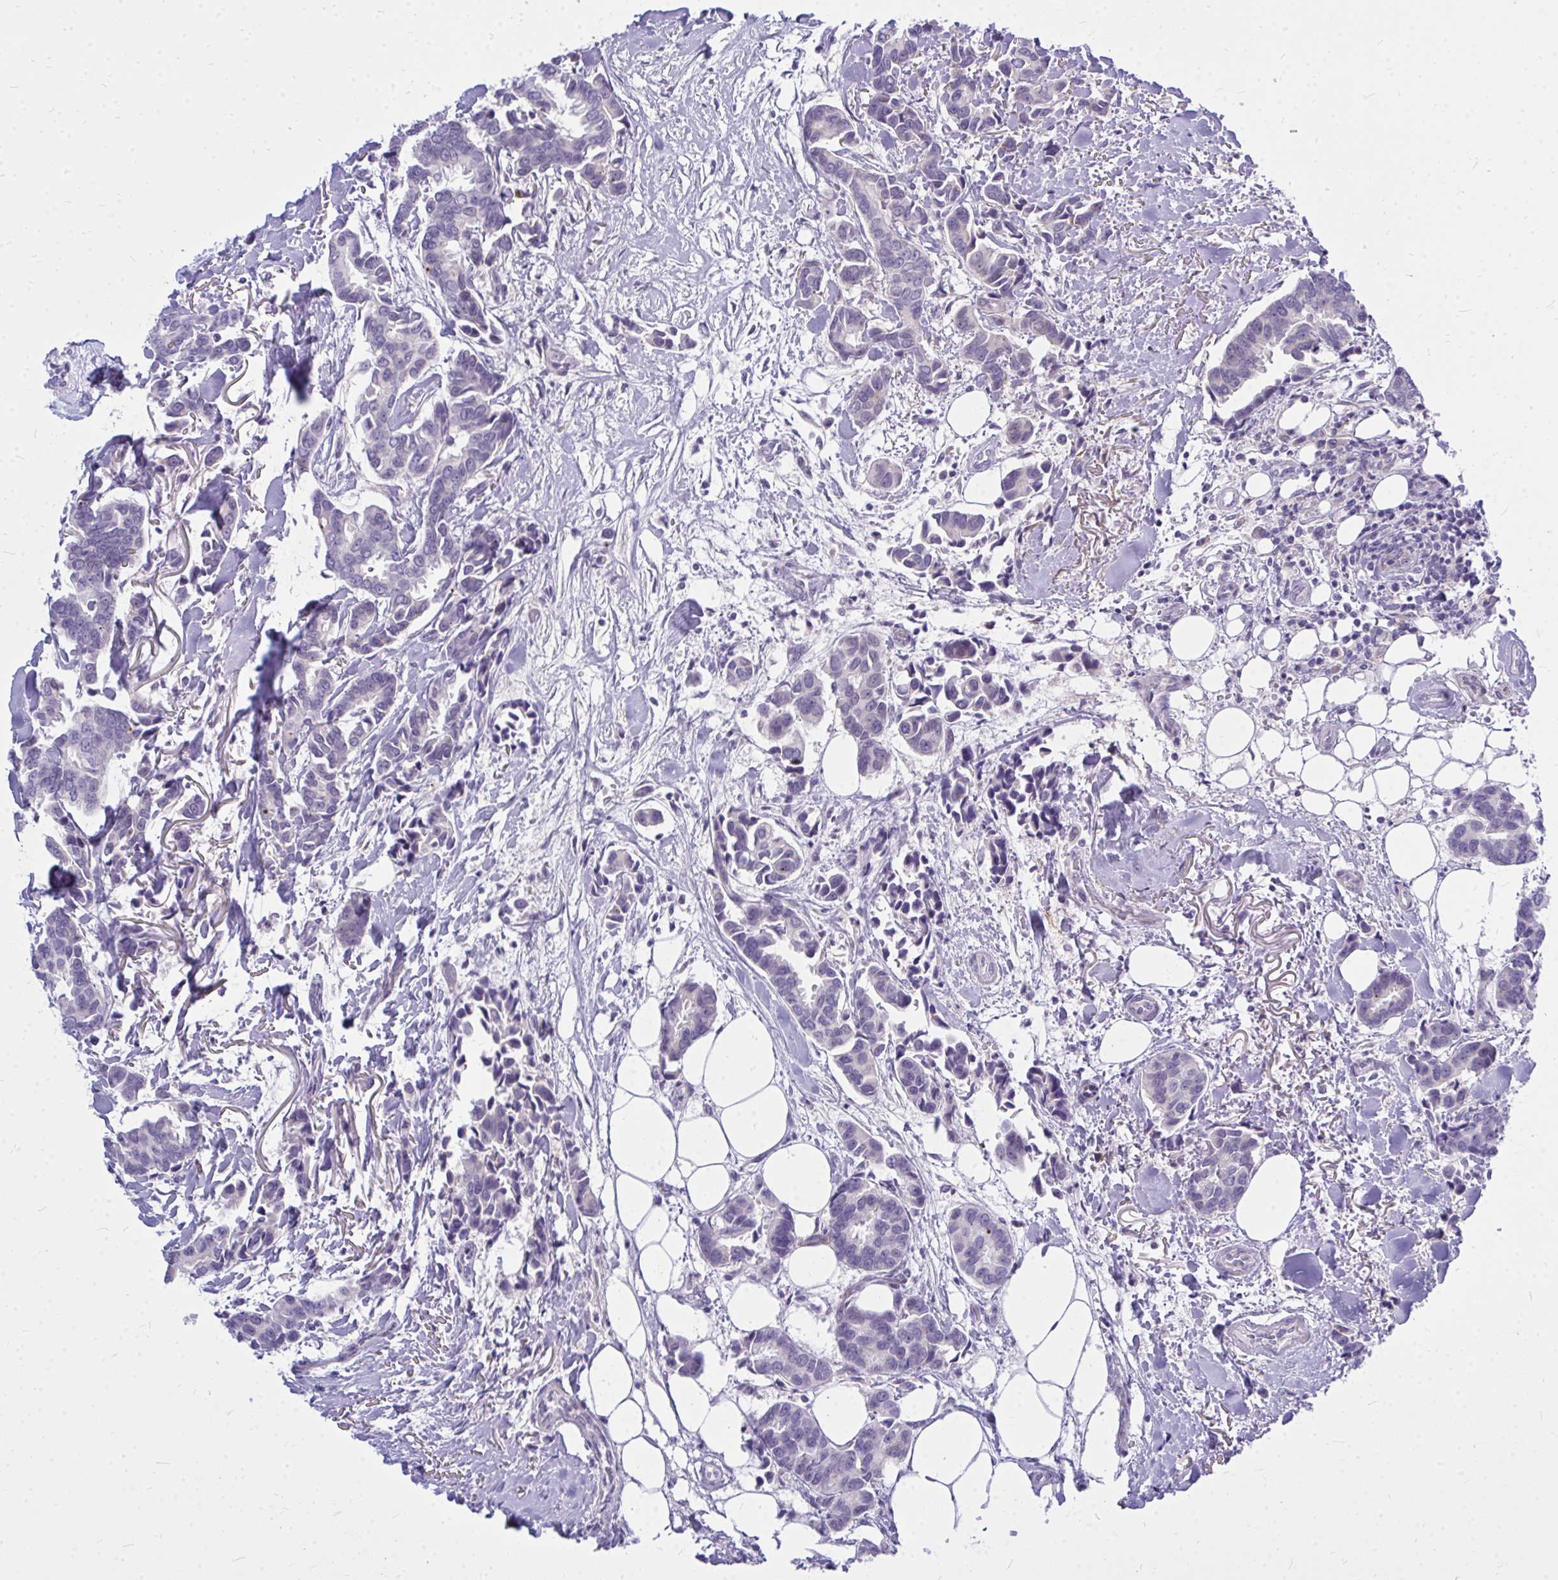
{"staining": {"intensity": "negative", "quantity": "none", "location": "none"}, "tissue": "breast cancer", "cell_type": "Tumor cells", "image_type": "cancer", "snomed": [{"axis": "morphology", "description": "Duct carcinoma"}, {"axis": "topography", "description": "Breast"}], "caption": "This is an IHC image of human invasive ductal carcinoma (breast). There is no expression in tumor cells.", "gene": "ZSCAN25", "patient": {"sex": "female", "age": 73}}